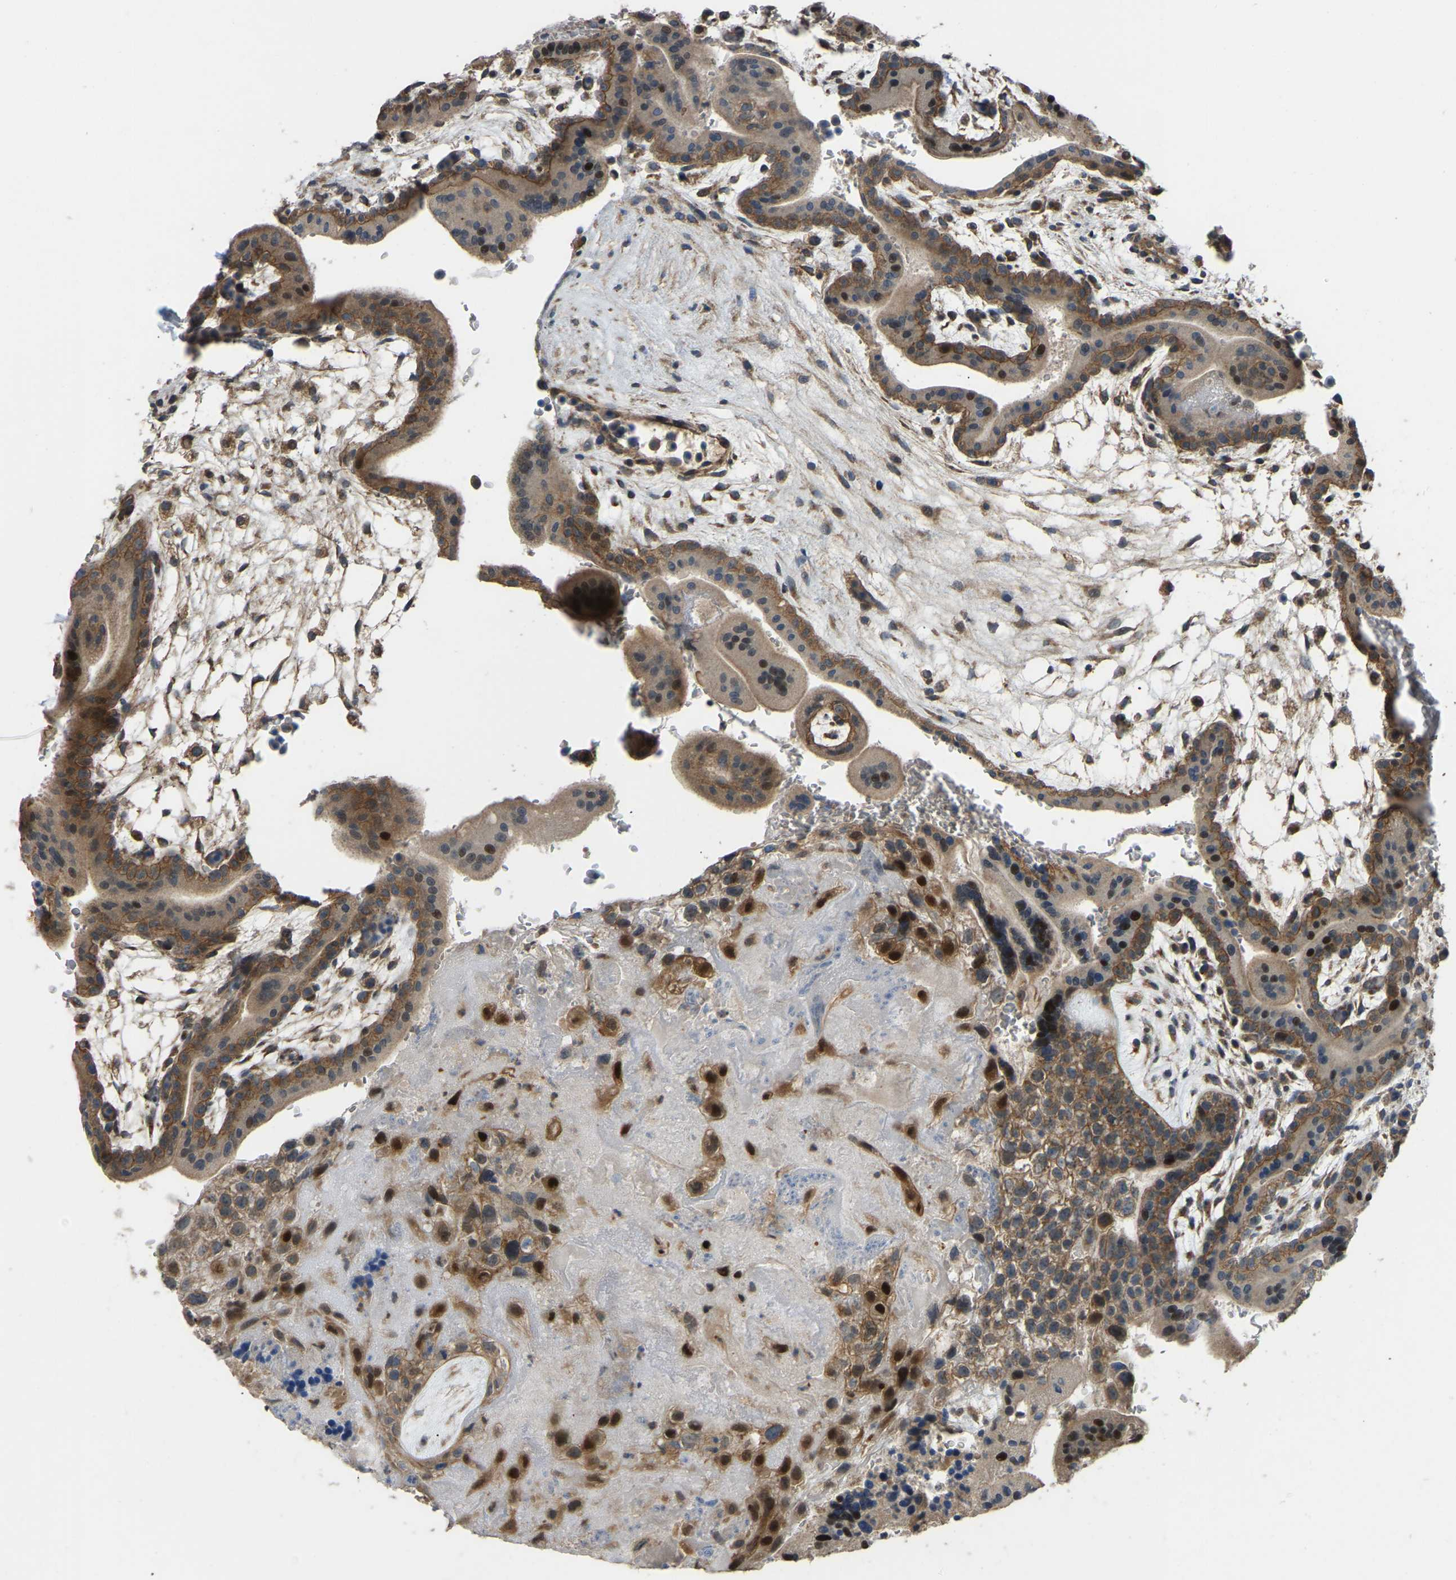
{"staining": {"intensity": "strong", "quantity": ">75%", "location": "cytoplasmic/membranous,nuclear"}, "tissue": "placenta", "cell_type": "Decidual cells", "image_type": "normal", "snomed": [{"axis": "morphology", "description": "Normal tissue, NOS"}, {"axis": "topography", "description": "Placenta"}], "caption": "Immunohistochemistry (IHC) of unremarkable human placenta shows high levels of strong cytoplasmic/membranous,nuclear positivity in approximately >75% of decidual cells. (DAB IHC, brown staining for protein, blue staining for nuclei).", "gene": "C21orf91", "patient": {"sex": "female", "age": 35}}